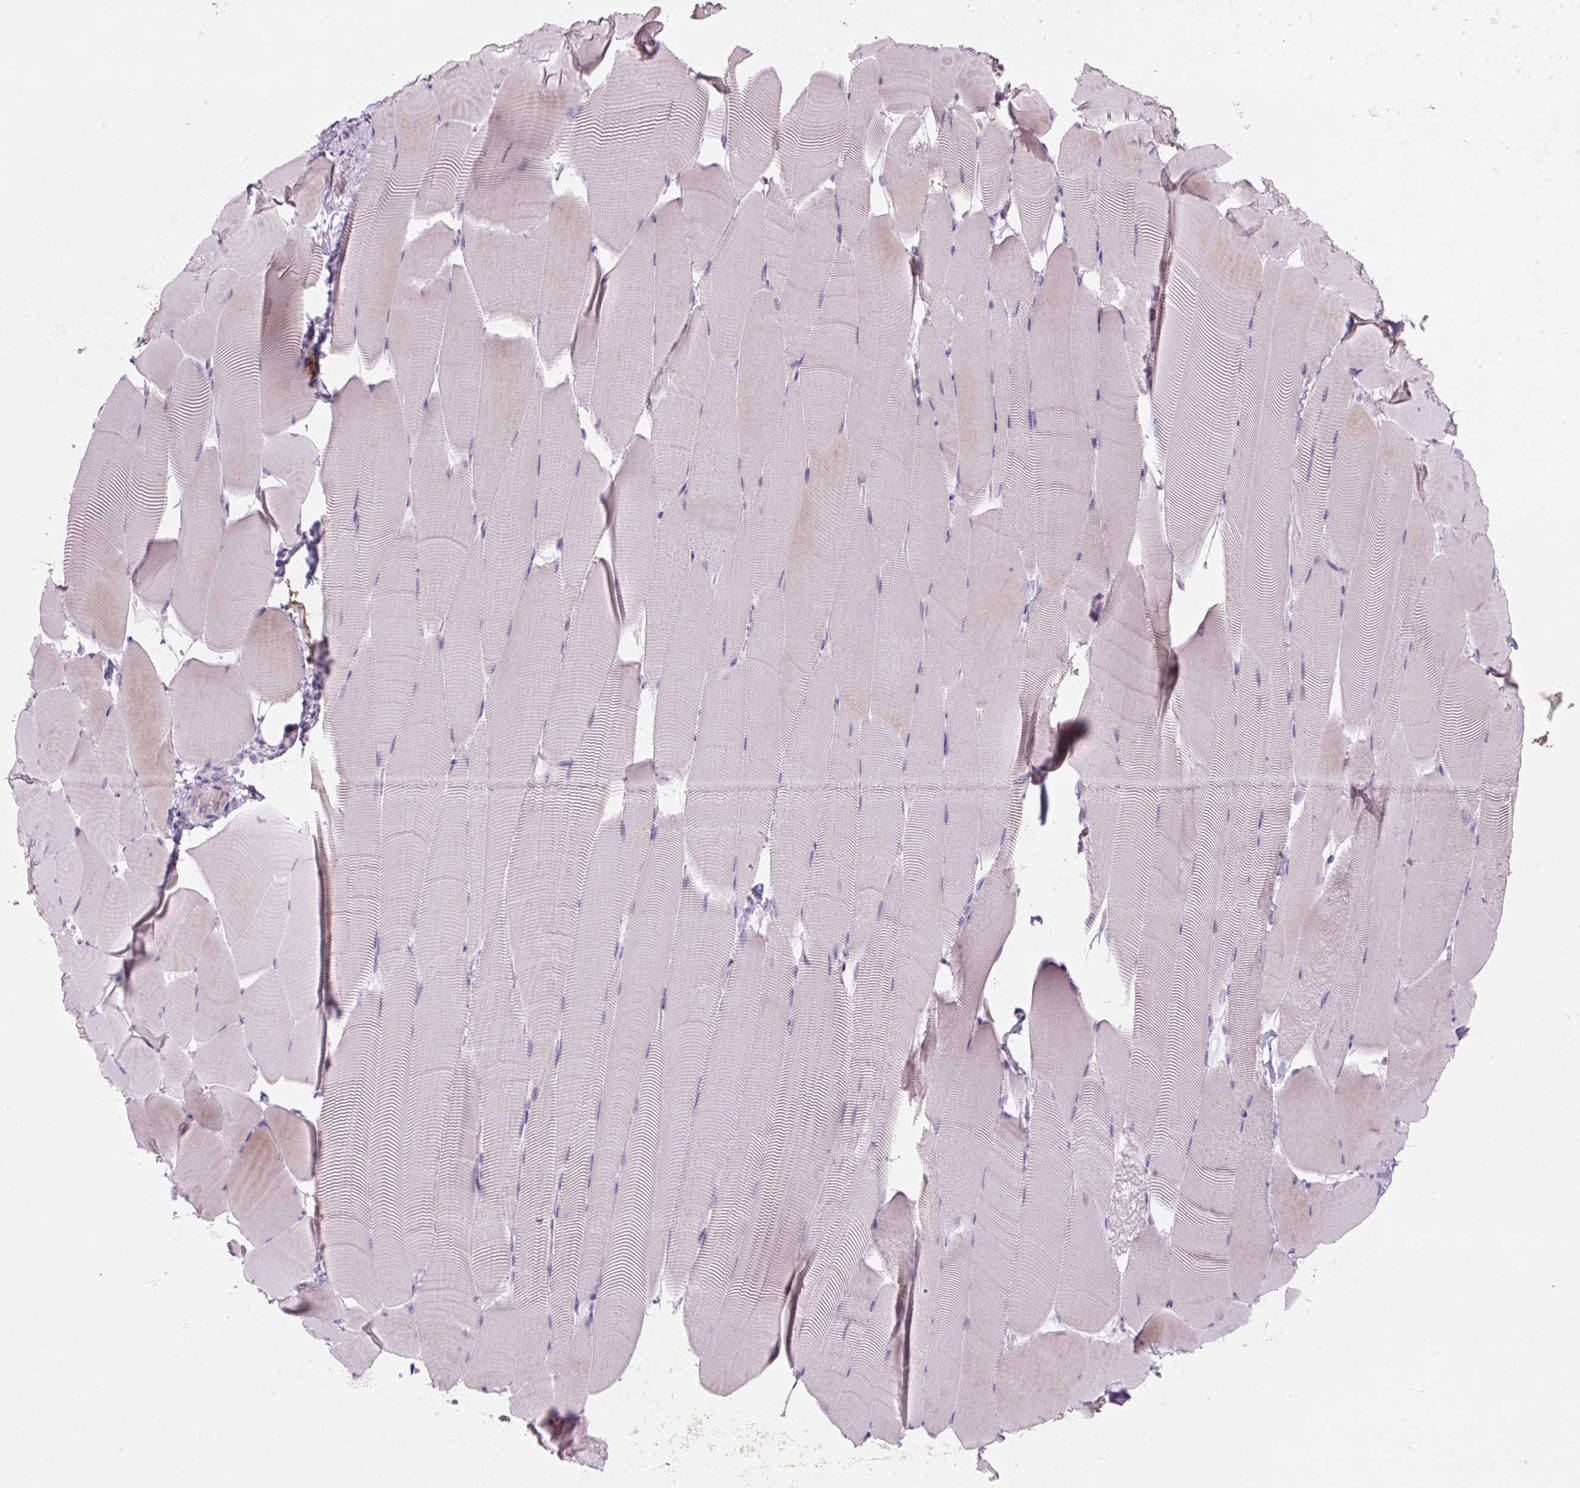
{"staining": {"intensity": "negative", "quantity": "none", "location": "none"}, "tissue": "skeletal muscle", "cell_type": "Myocytes", "image_type": "normal", "snomed": [{"axis": "morphology", "description": "Normal tissue, NOS"}, {"axis": "topography", "description": "Skeletal muscle"}], "caption": "IHC photomicrograph of benign human skeletal muscle stained for a protein (brown), which displays no positivity in myocytes.", "gene": "TMEM100", "patient": {"sex": "male", "age": 25}}